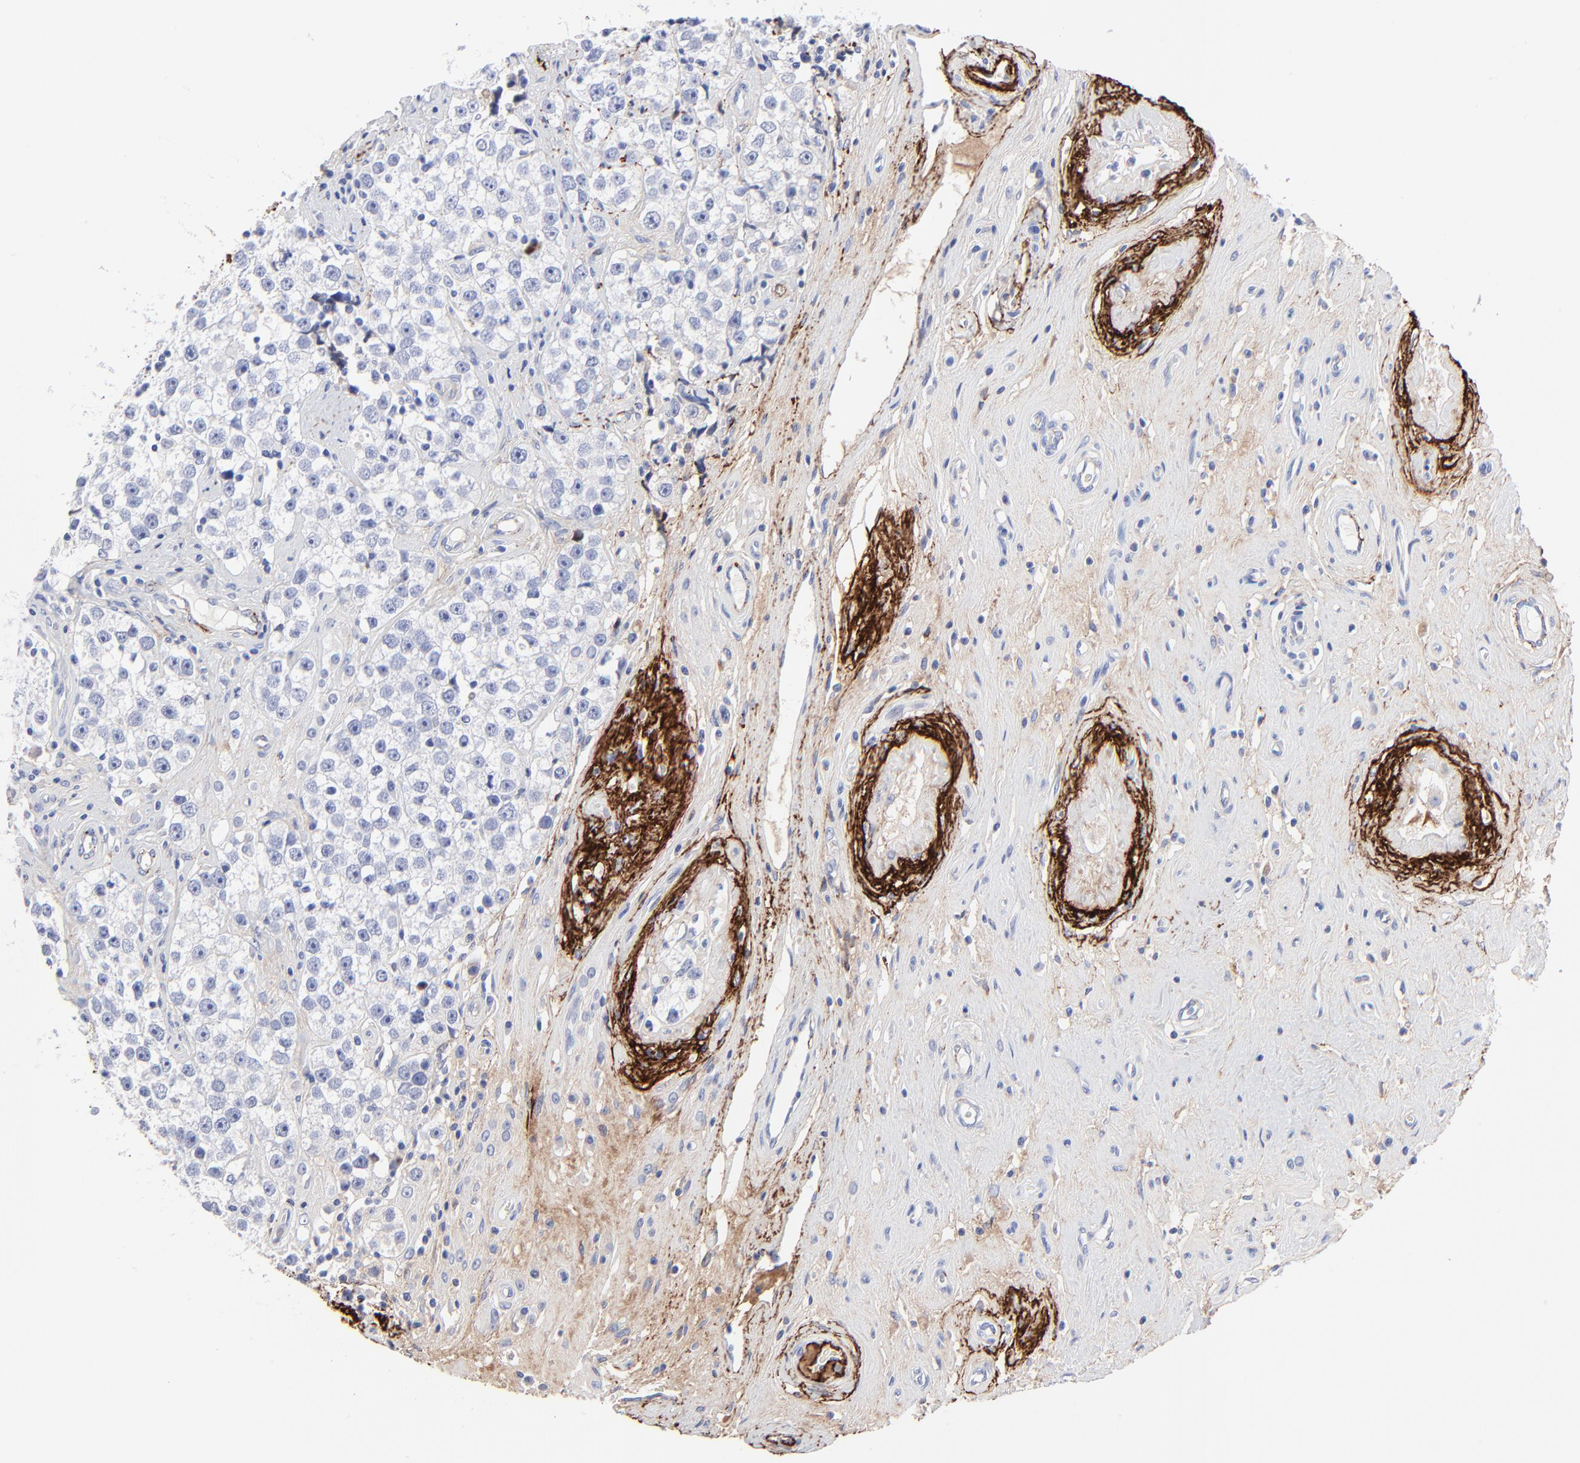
{"staining": {"intensity": "negative", "quantity": "none", "location": "none"}, "tissue": "testis cancer", "cell_type": "Tumor cells", "image_type": "cancer", "snomed": [{"axis": "morphology", "description": "Seminoma, NOS"}, {"axis": "topography", "description": "Testis"}], "caption": "High power microscopy micrograph of an immunohistochemistry (IHC) photomicrograph of testis cancer, revealing no significant staining in tumor cells. Nuclei are stained in blue.", "gene": "FBLN2", "patient": {"sex": "male", "age": 32}}